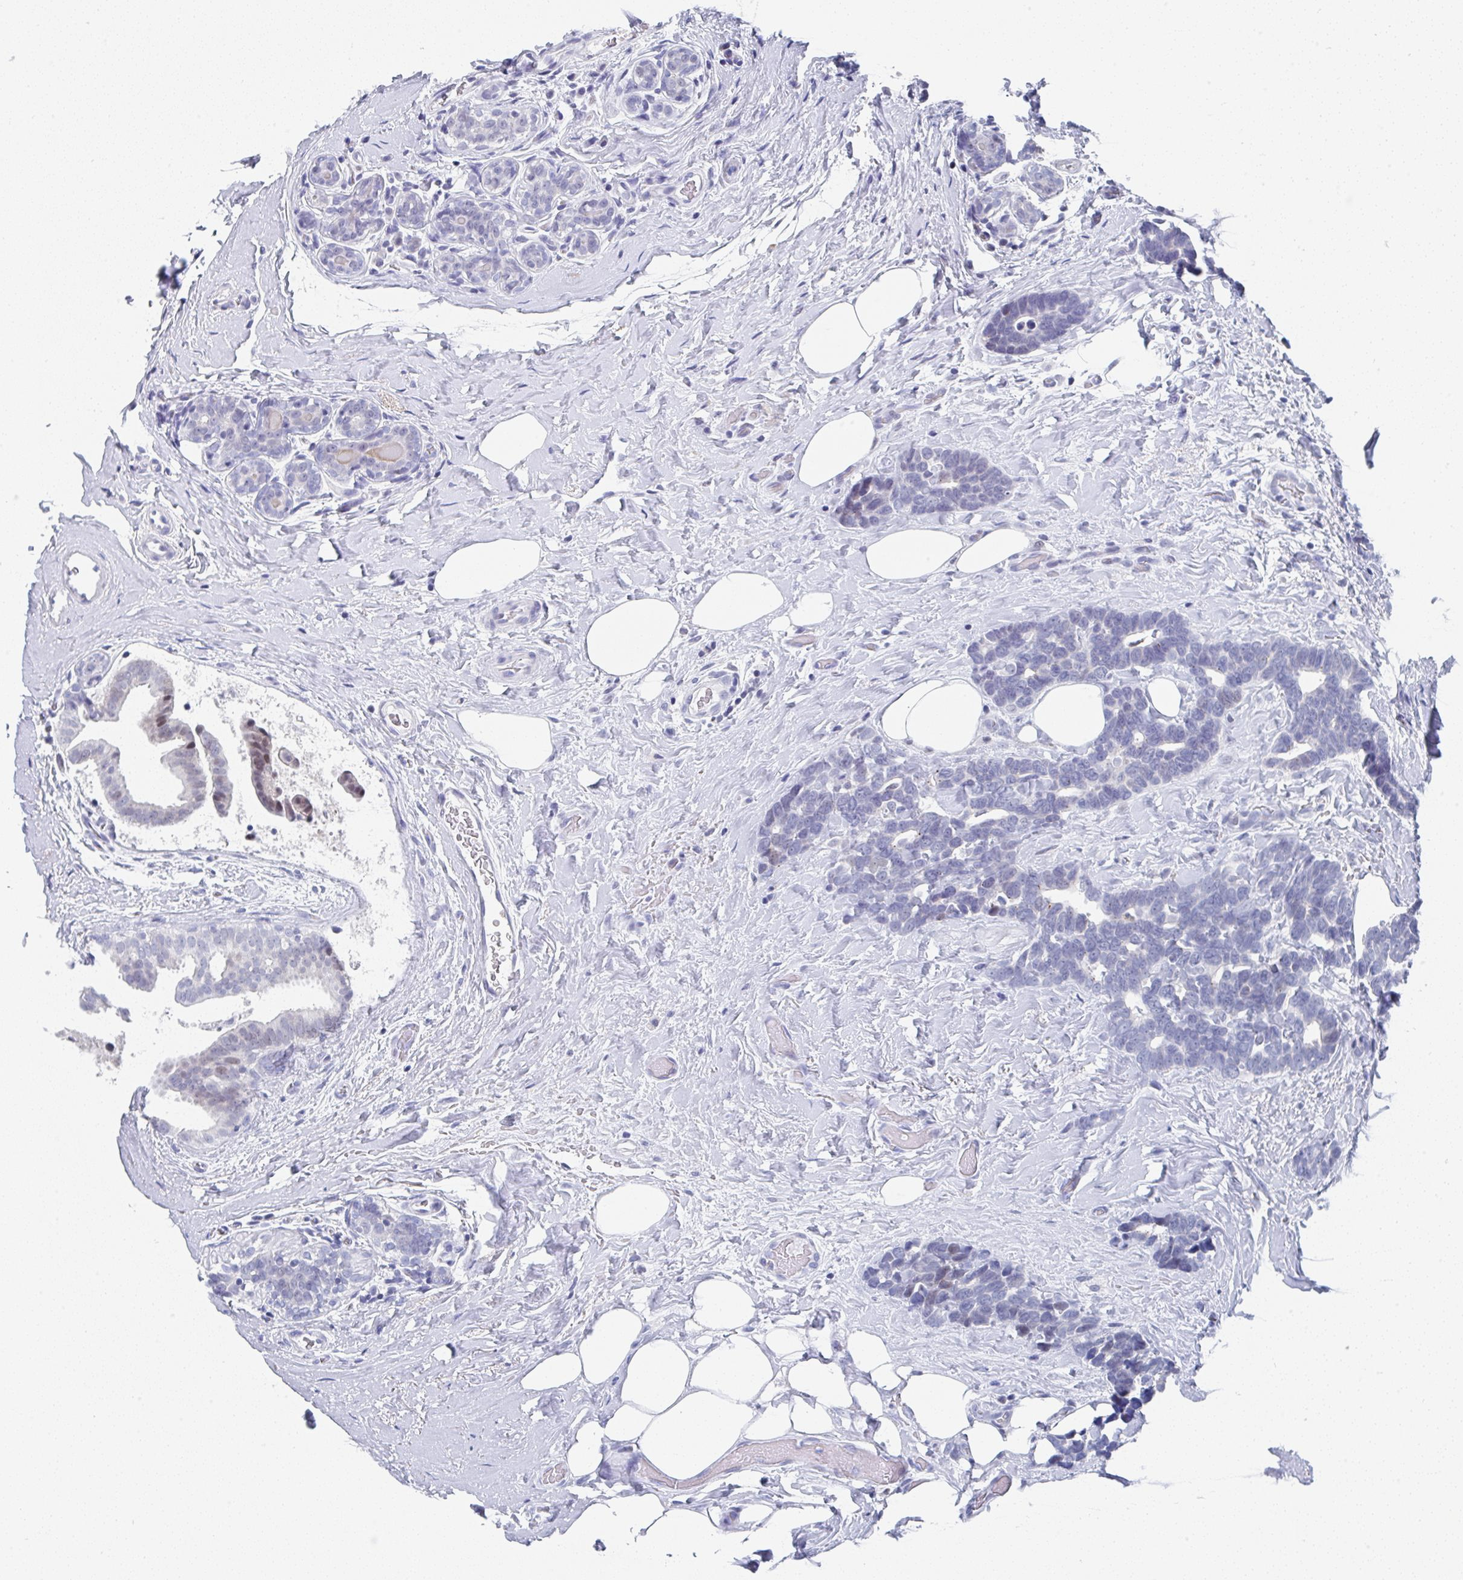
{"staining": {"intensity": "negative", "quantity": "none", "location": "none"}, "tissue": "breast cancer", "cell_type": "Tumor cells", "image_type": "cancer", "snomed": [{"axis": "morphology", "description": "Duct carcinoma"}, {"axis": "topography", "description": "Breast"}], "caption": "DAB (3,3'-diaminobenzidine) immunohistochemical staining of human breast cancer exhibits no significant positivity in tumor cells. Brightfield microscopy of immunohistochemistry (IHC) stained with DAB (3,3'-diaminobenzidine) (brown) and hematoxylin (blue), captured at high magnification.", "gene": "TNFRSF8", "patient": {"sex": "female", "age": 71}}